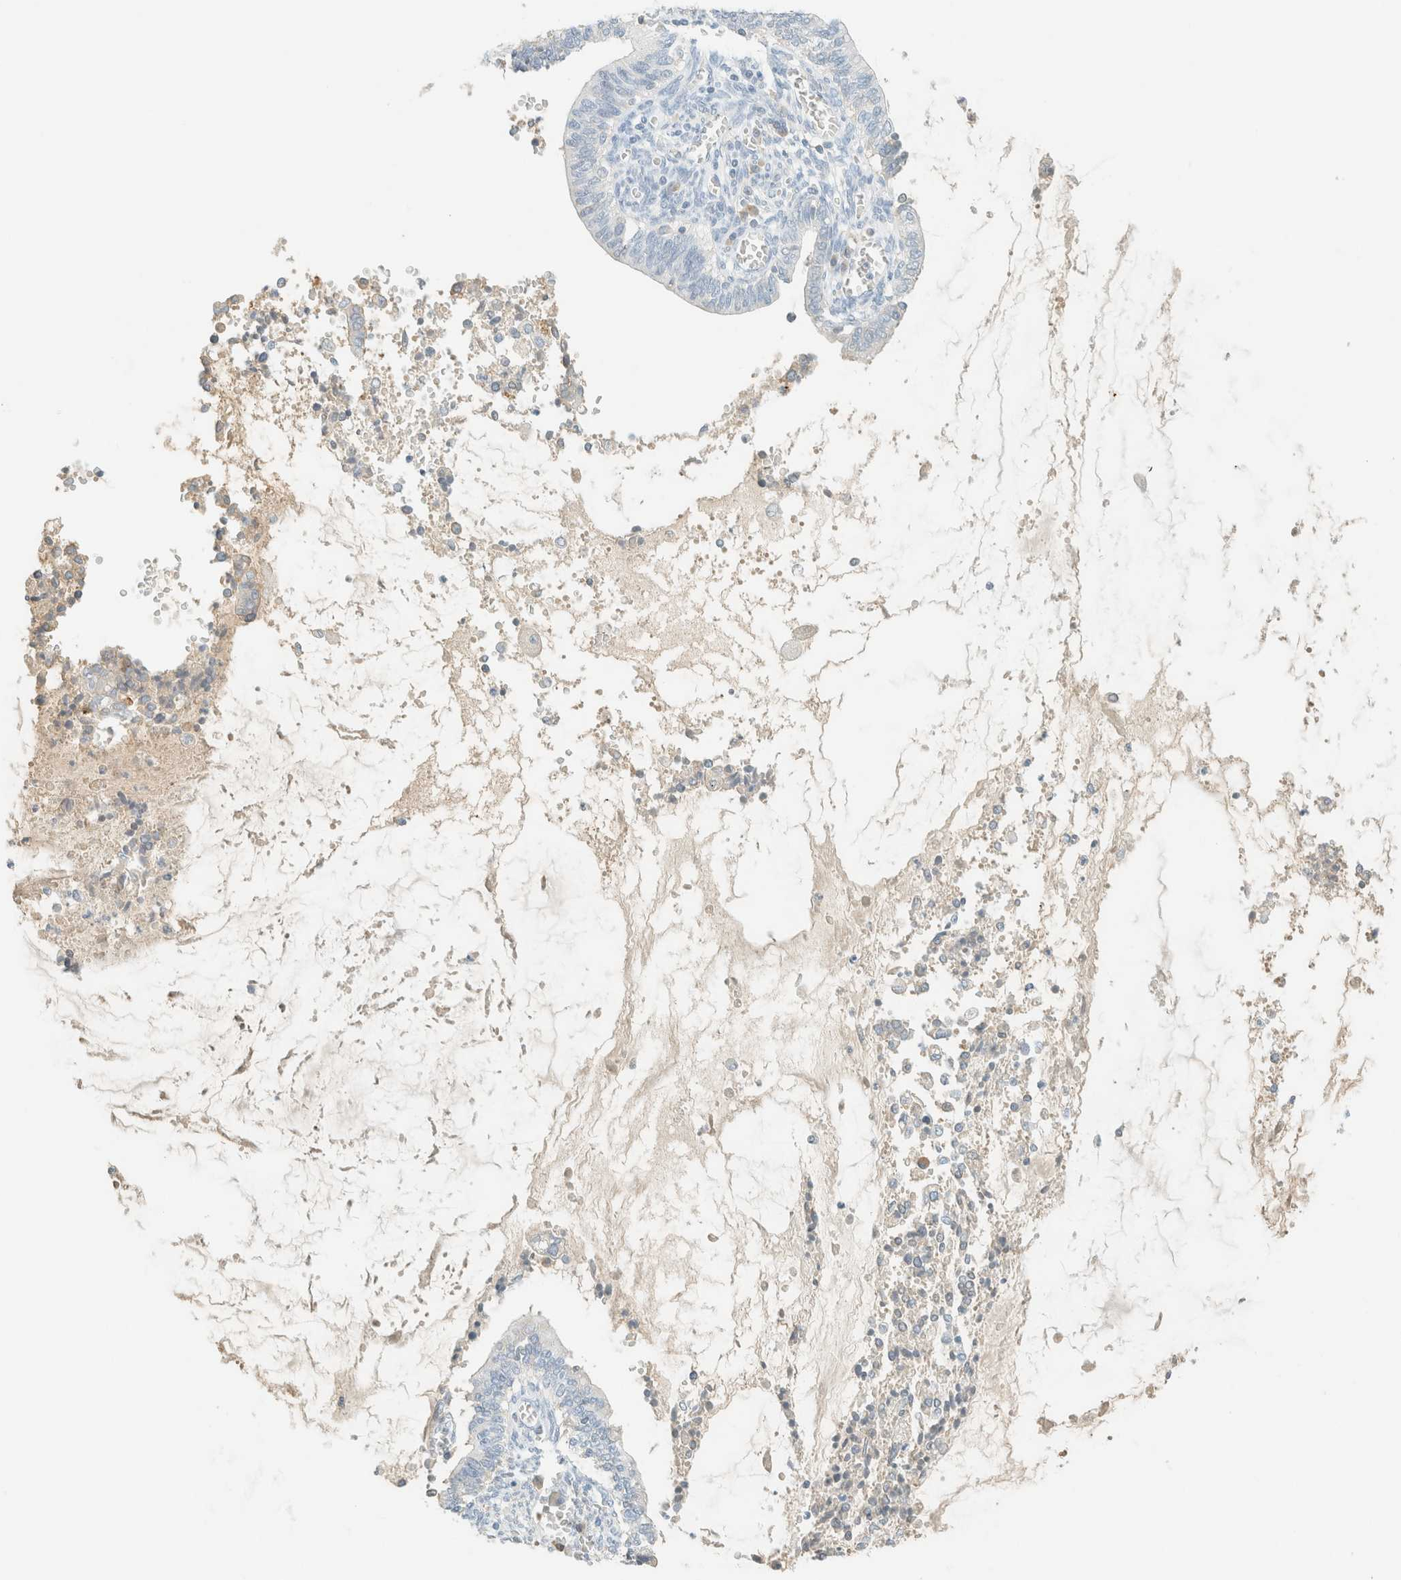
{"staining": {"intensity": "moderate", "quantity": "<25%", "location": "cytoplasmic/membranous"}, "tissue": "cervical cancer", "cell_type": "Tumor cells", "image_type": "cancer", "snomed": [{"axis": "morphology", "description": "Adenocarcinoma, NOS"}, {"axis": "topography", "description": "Cervix"}], "caption": "Cervical cancer (adenocarcinoma) stained with a protein marker shows moderate staining in tumor cells.", "gene": "GPA33", "patient": {"sex": "female", "age": 44}}